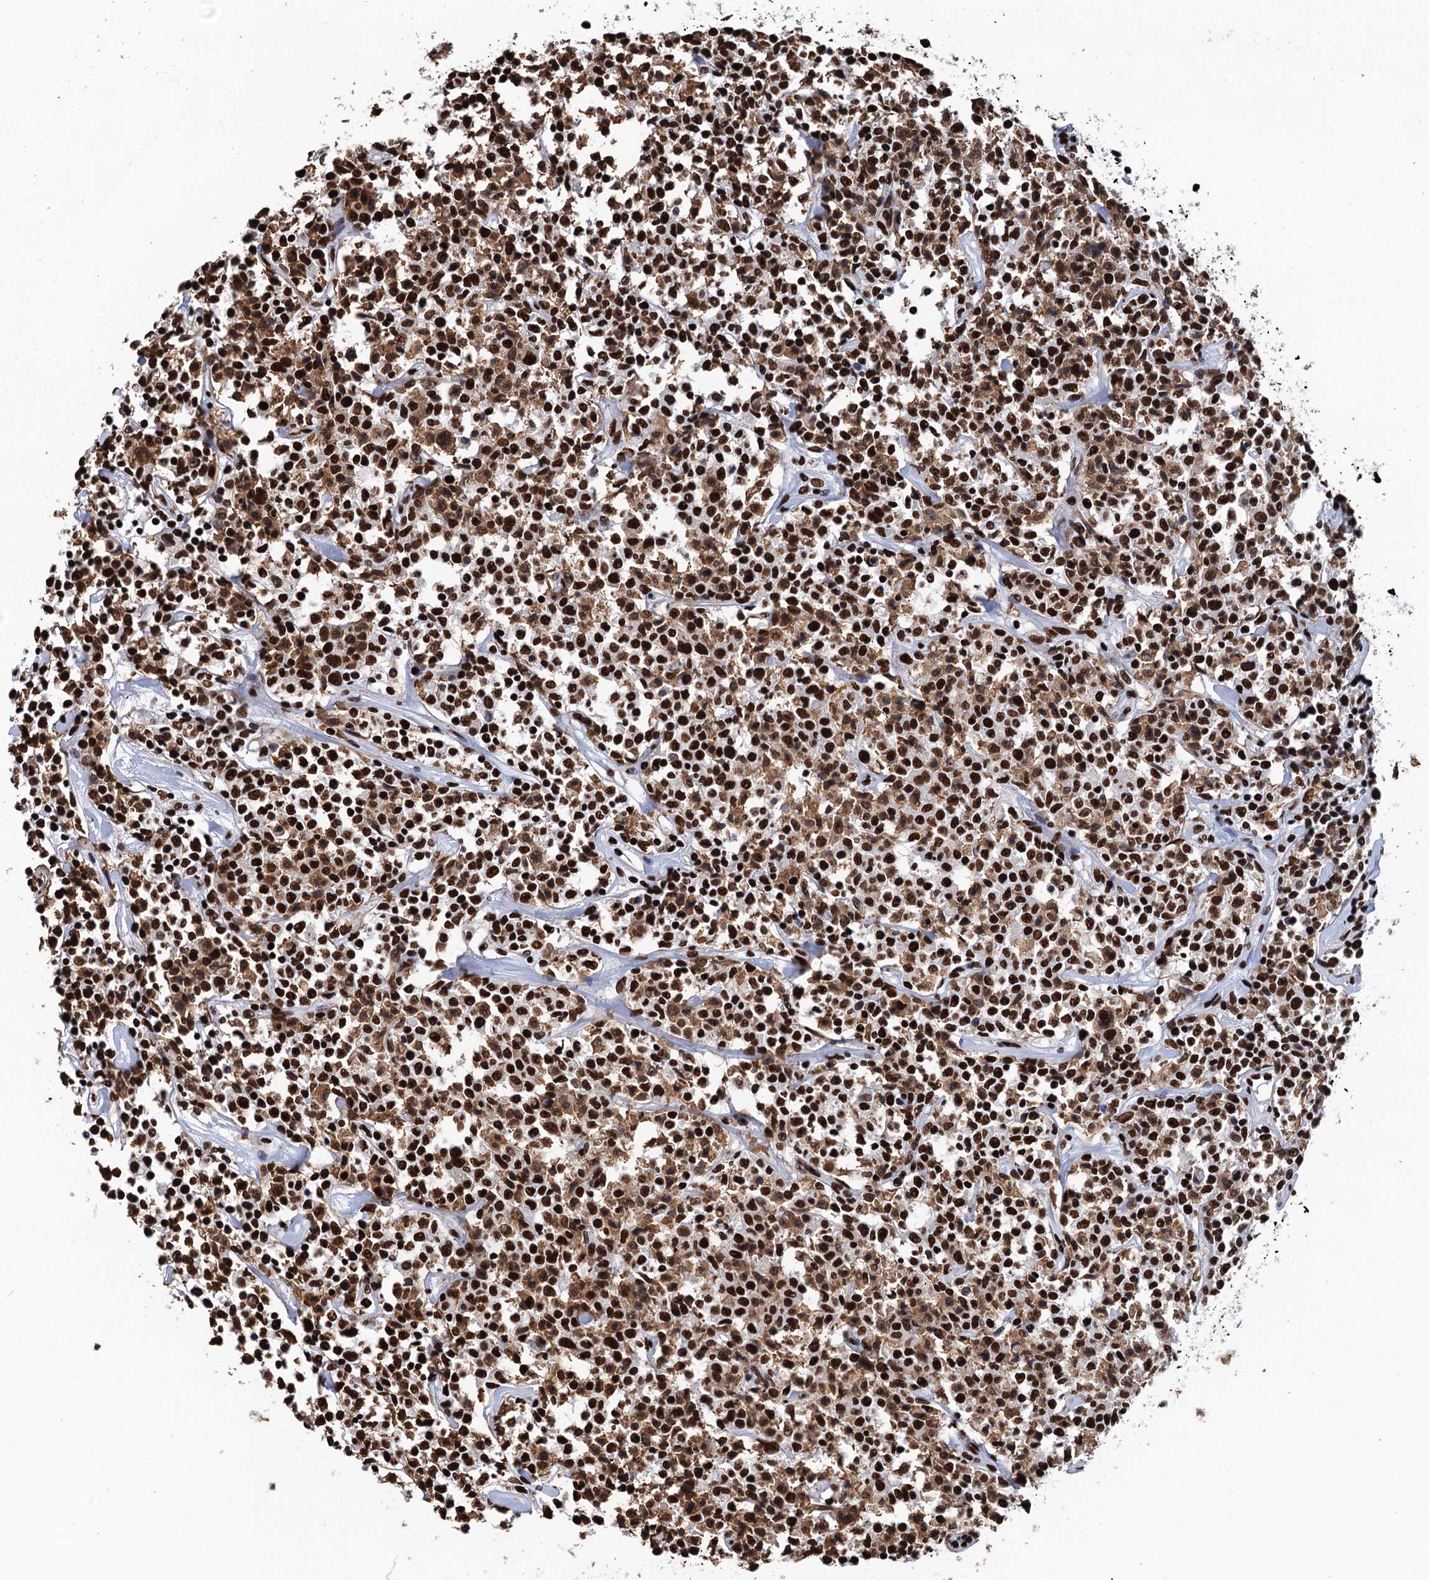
{"staining": {"intensity": "strong", "quantity": ">75%", "location": "nuclear"}, "tissue": "lymphoma", "cell_type": "Tumor cells", "image_type": "cancer", "snomed": [{"axis": "morphology", "description": "Malignant lymphoma, non-Hodgkin's type, Low grade"}, {"axis": "topography", "description": "Small intestine"}], "caption": "Strong nuclear positivity for a protein is appreciated in about >75% of tumor cells of lymphoma using immunohistochemistry.", "gene": "UBA2", "patient": {"sex": "female", "age": 59}}